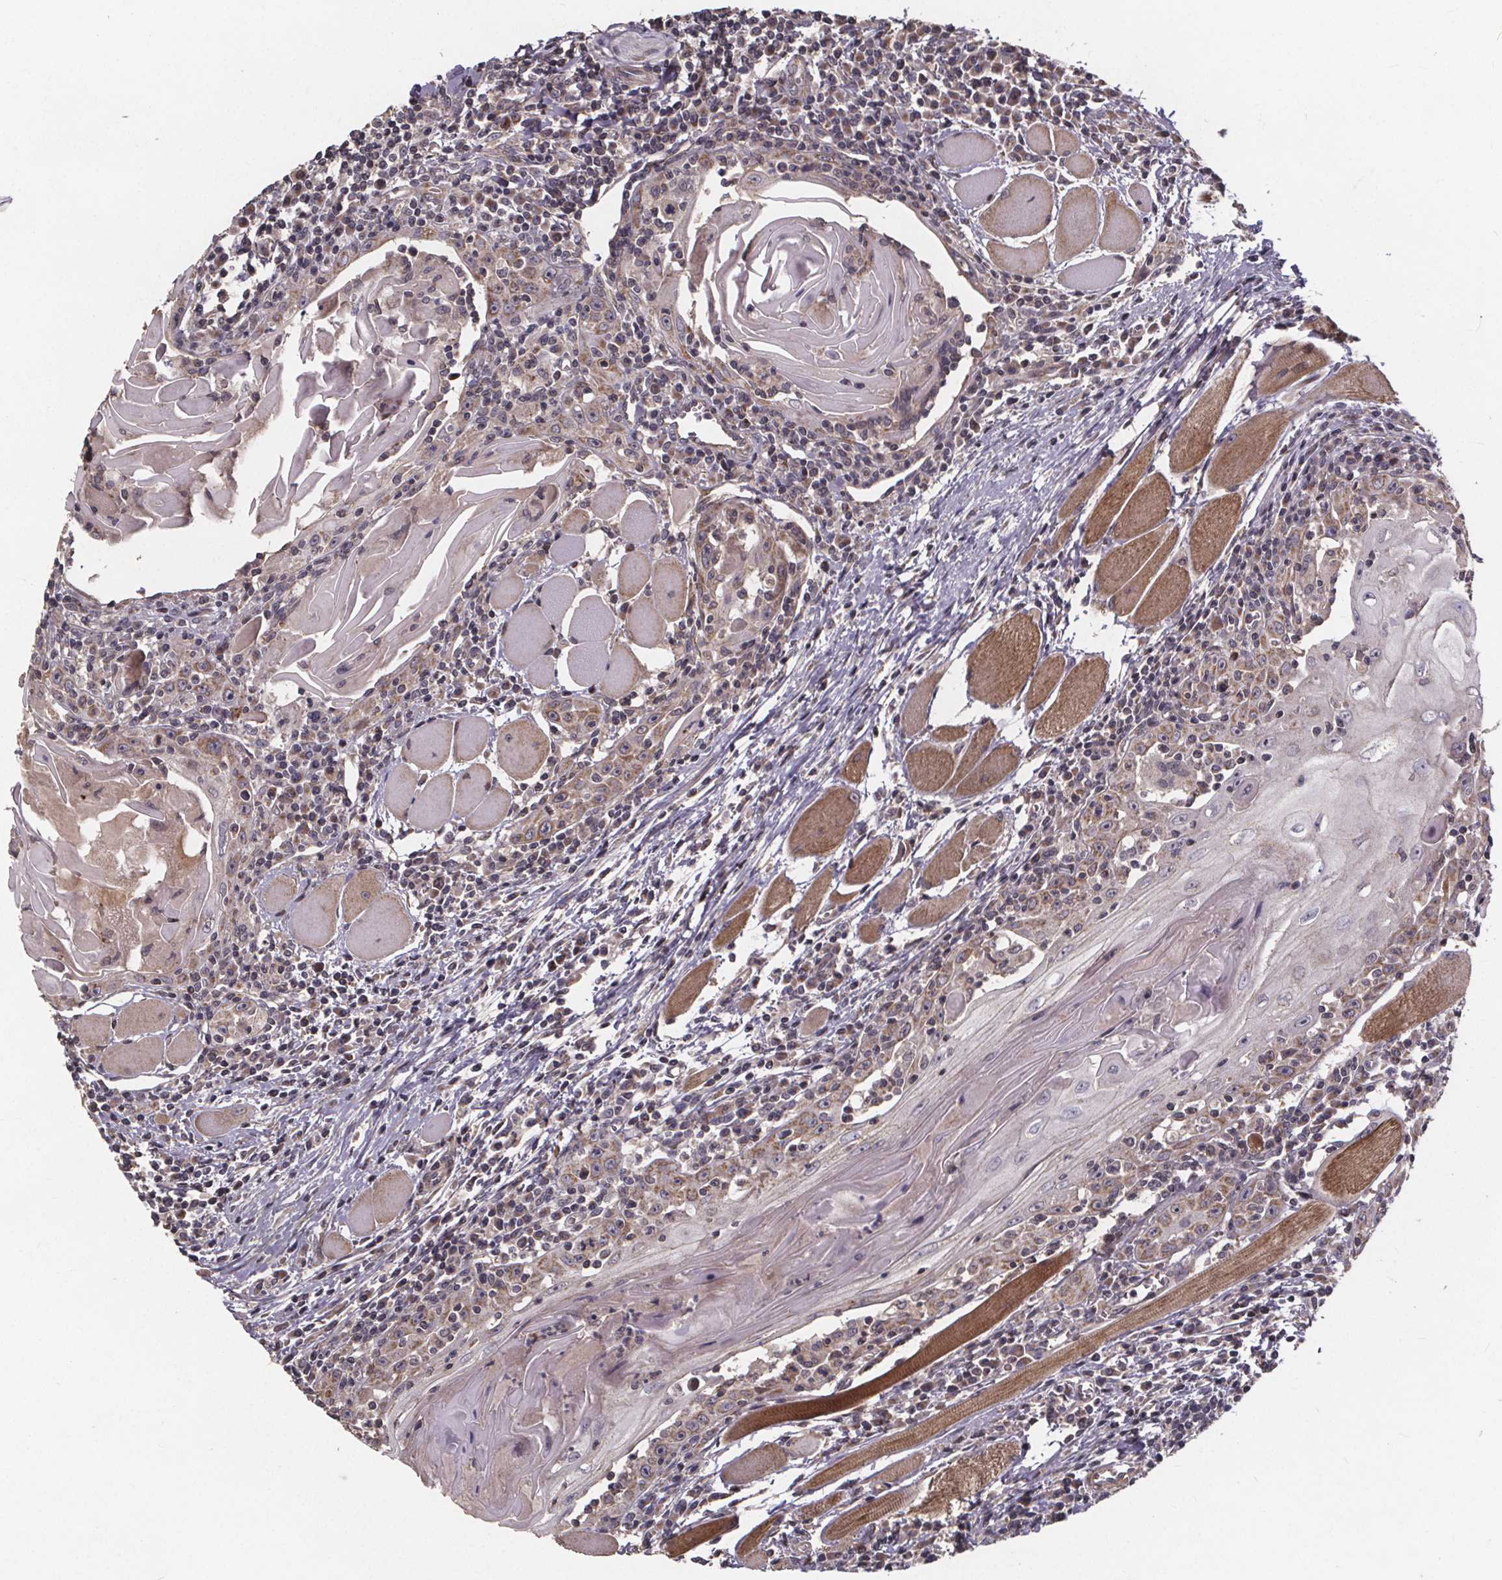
{"staining": {"intensity": "moderate", "quantity": "<25%", "location": "cytoplasmic/membranous"}, "tissue": "head and neck cancer", "cell_type": "Tumor cells", "image_type": "cancer", "snomed": [{"axis": "morphology", "description": "Normal tissue, NOS"}, {"axis": "morphology", "description": "Squamous cell carcinoma, NOS"}, {"axis": "topography", "description": "Oral tissue"}, {"axis": "topography", "description": "Head-Neck"}], "caption": "A photomicrograph showing moderate cytoplasmic/membranous staining in approximately <25% of tumor cells in head and neck squamous cell carcinoma, as visualized by brown immunohistochemical staining.", "gene": "YME1L1", "patient": {"sex": "male", "age": 52}}